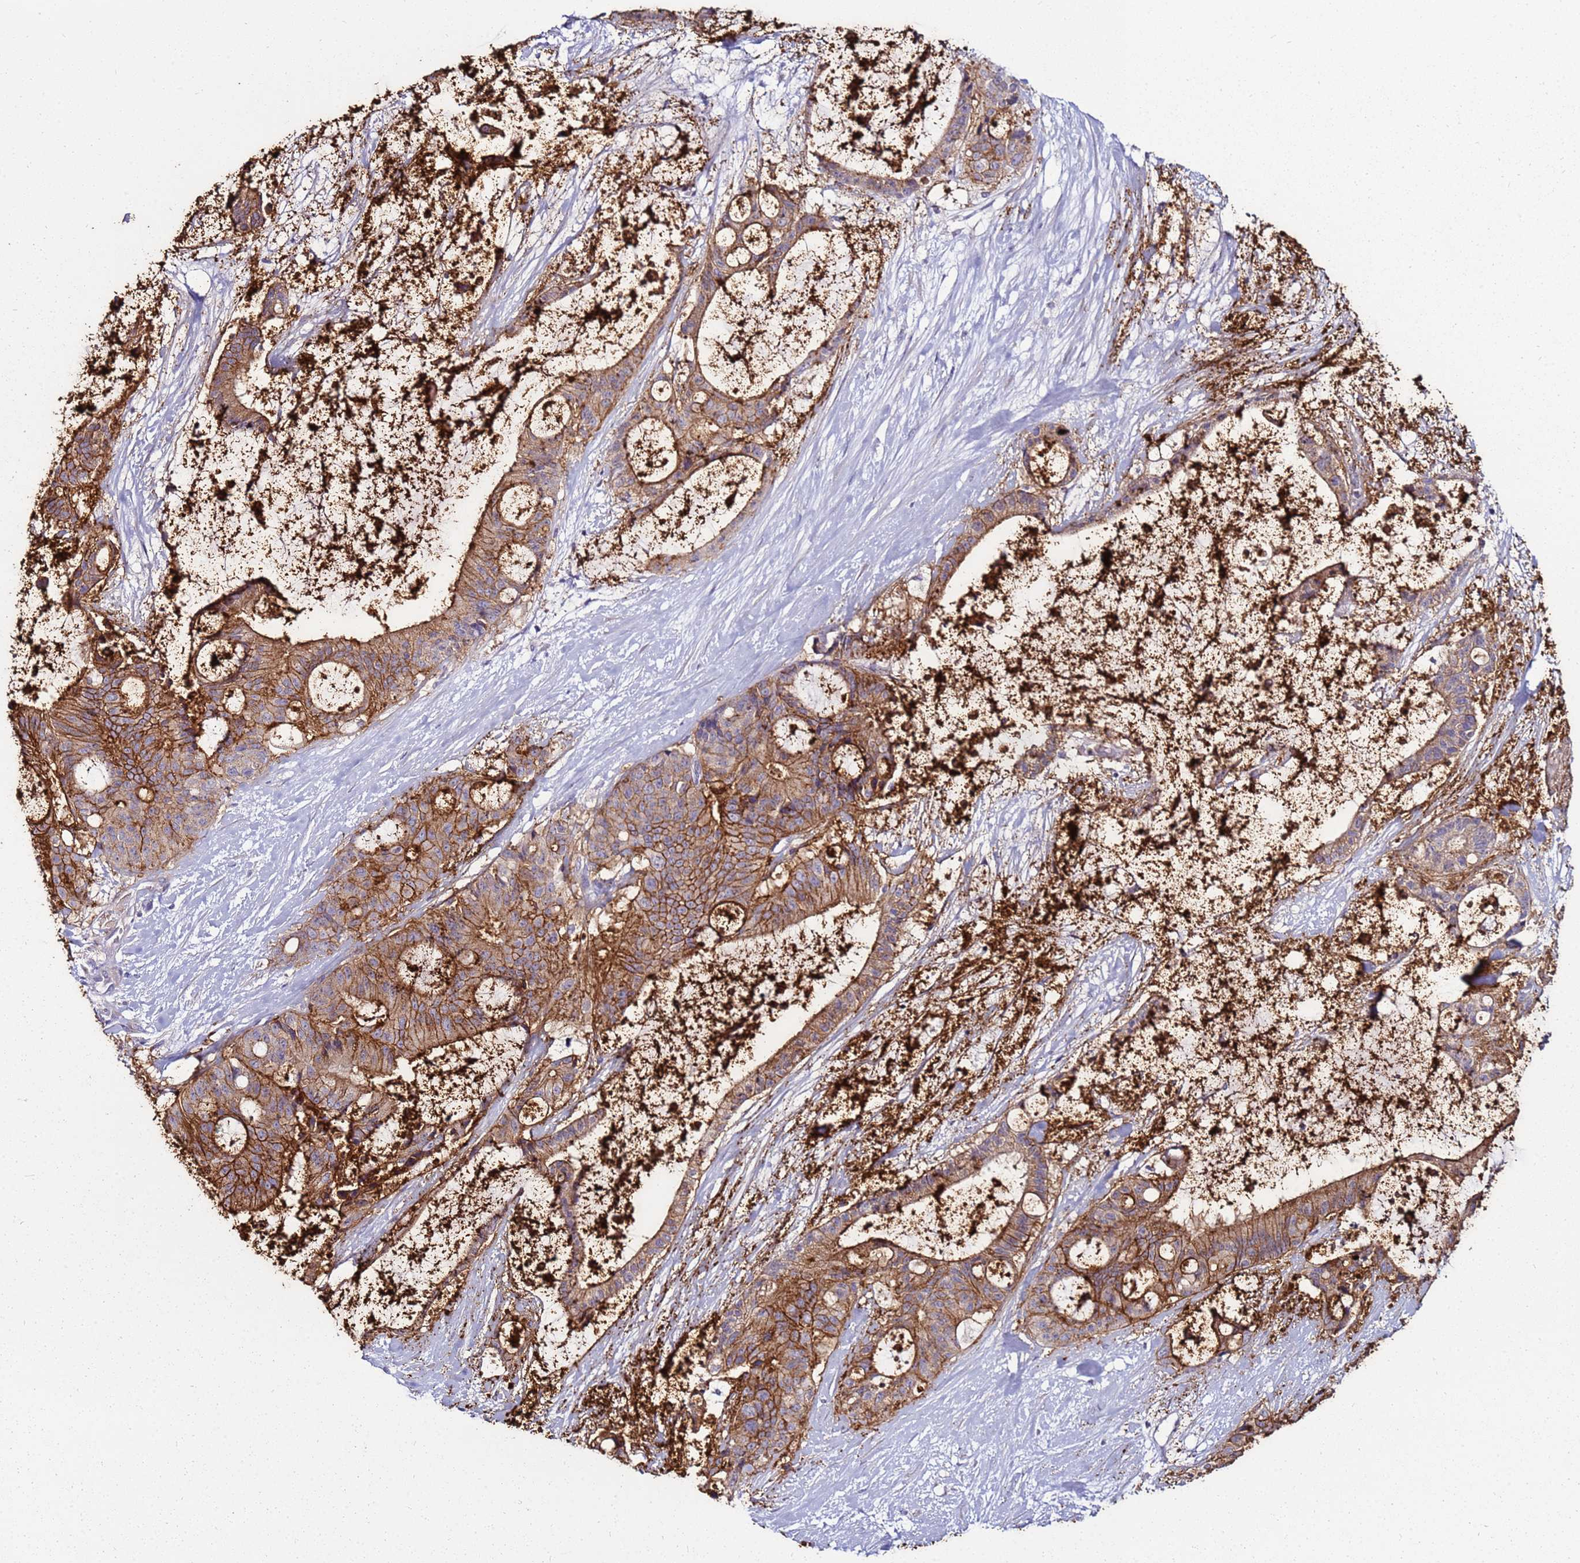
{"staining": {"intensity": "strong", "quantity": ">75%", "location": "cytoplasmic/membranous"}, "tissue": "liver cancer", "cell_type": "Tumor cells", "image_type": "cancer", "snomed": [{"axis": "morphology", "description": "Normal tissue, NOS"}, {"axis": "morphology", "description": "Cholangiocarcinoma"}, {"axis": "topography", "description": "Liver"}, {"axis": "topography", "description": "Peripheral nerve tissue"}], "caption": "Liver cancer stained with DAB (3,3'-diaminobenzidine) immunohistochemistry (IHC) demonstrates high levels of strong cytoplasmic/membranous positivity in approximately >75% of tumor cells.", "gene": "GPN3", "patient": {"sex": "female", "age": 73}}